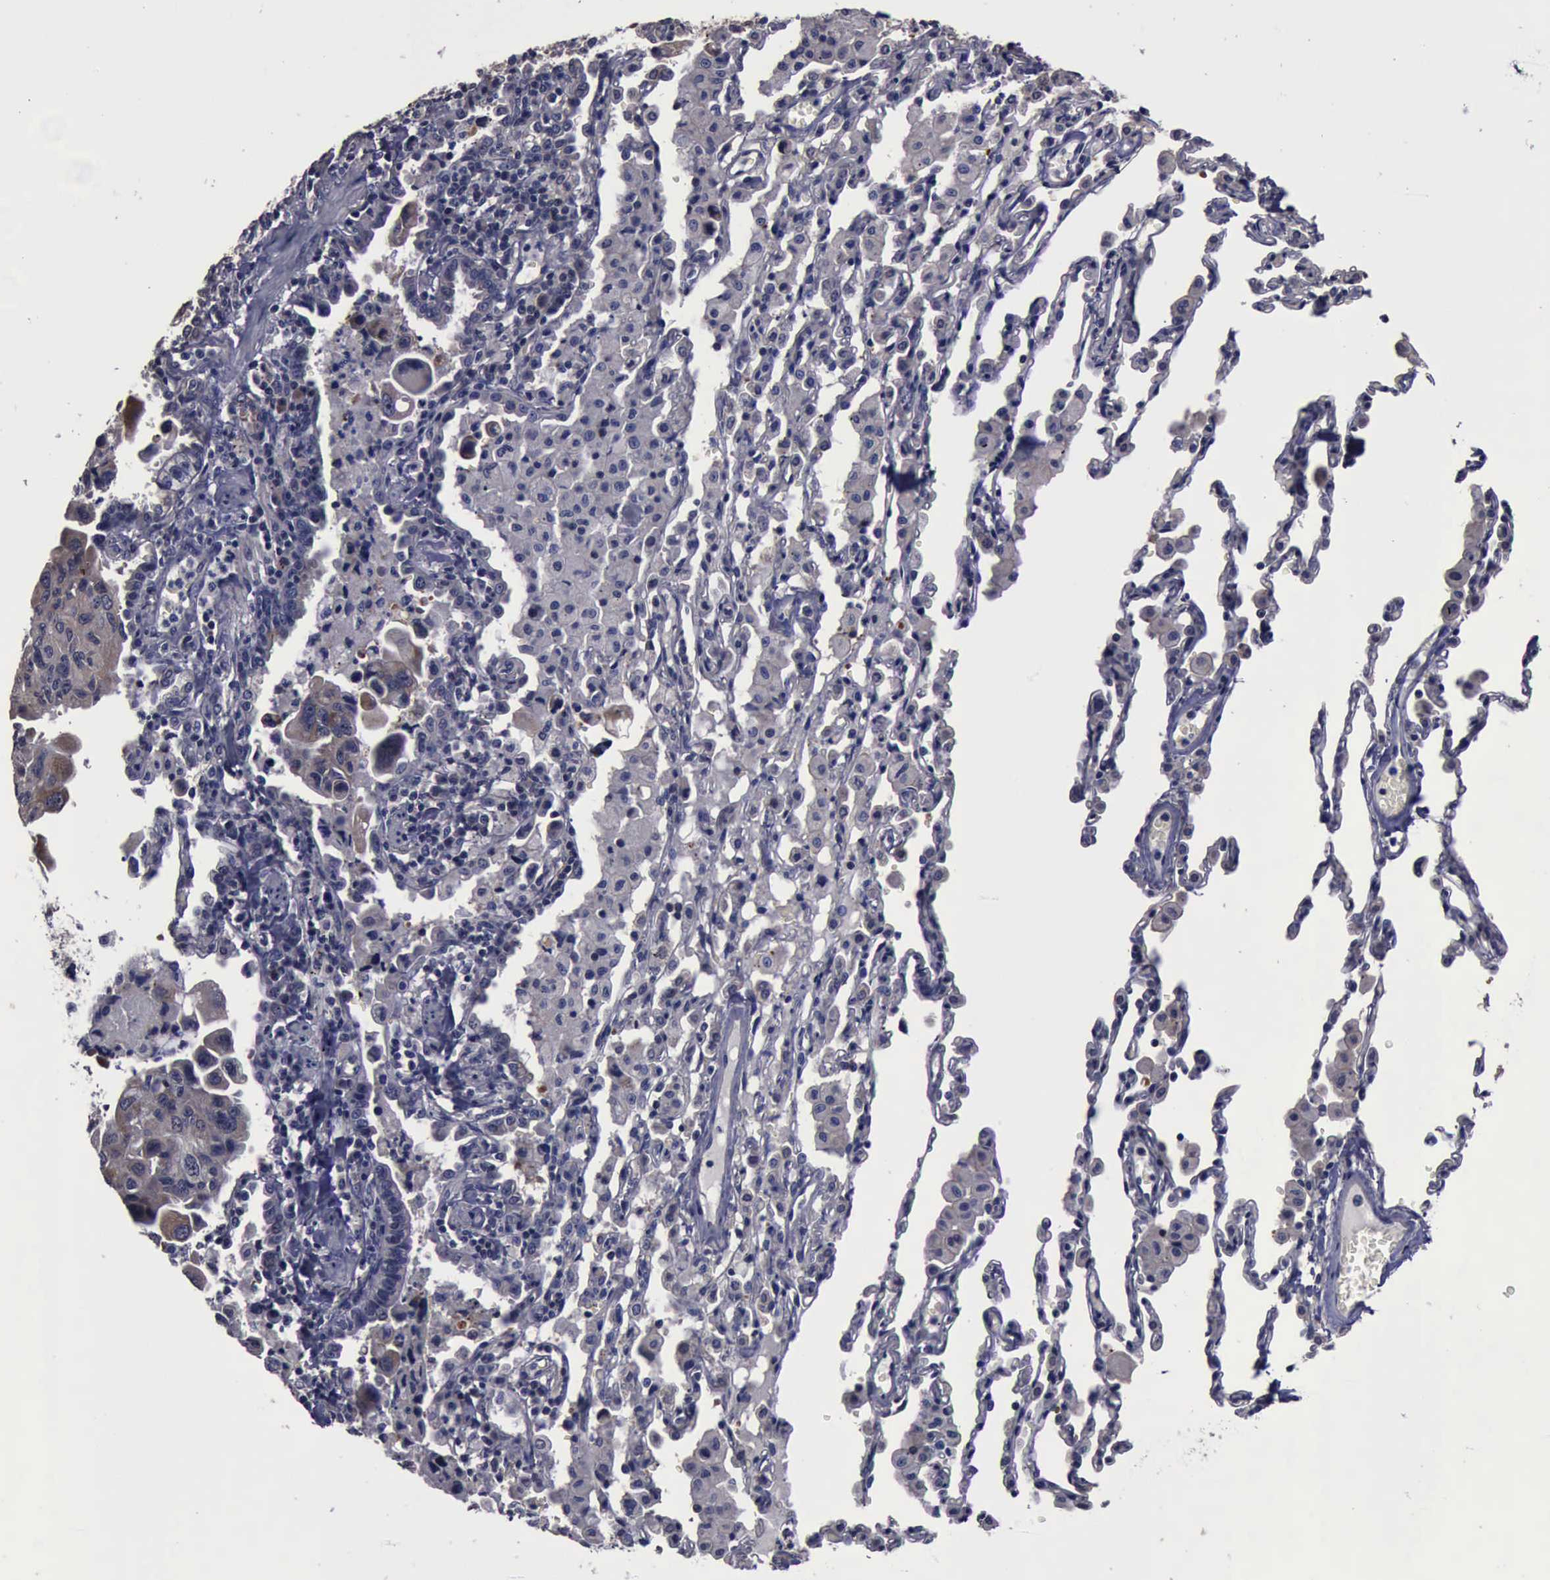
{"staining": {"intensity": "moderate", "quantity": "25%-75%", "location": "cytoplasmic/membranous"}, "tissue": "lung cancer", "cell_type": "Tumor cells", "image_type": "cancer", "snomed": [{"axis": "morphology", "description": "Adenocarcinoma, NOS"}, {"axis": "topography", "description": "Lung"}], "caption": "Lung cancer (adenocarcinoma) stained with a brown dye exhibits moderate cytoplasmic/membranous positive expression in approximately 25%-75% of tumor cells.", "gene": "CRKL", "patient": {"sex": "male", "age": 64}}